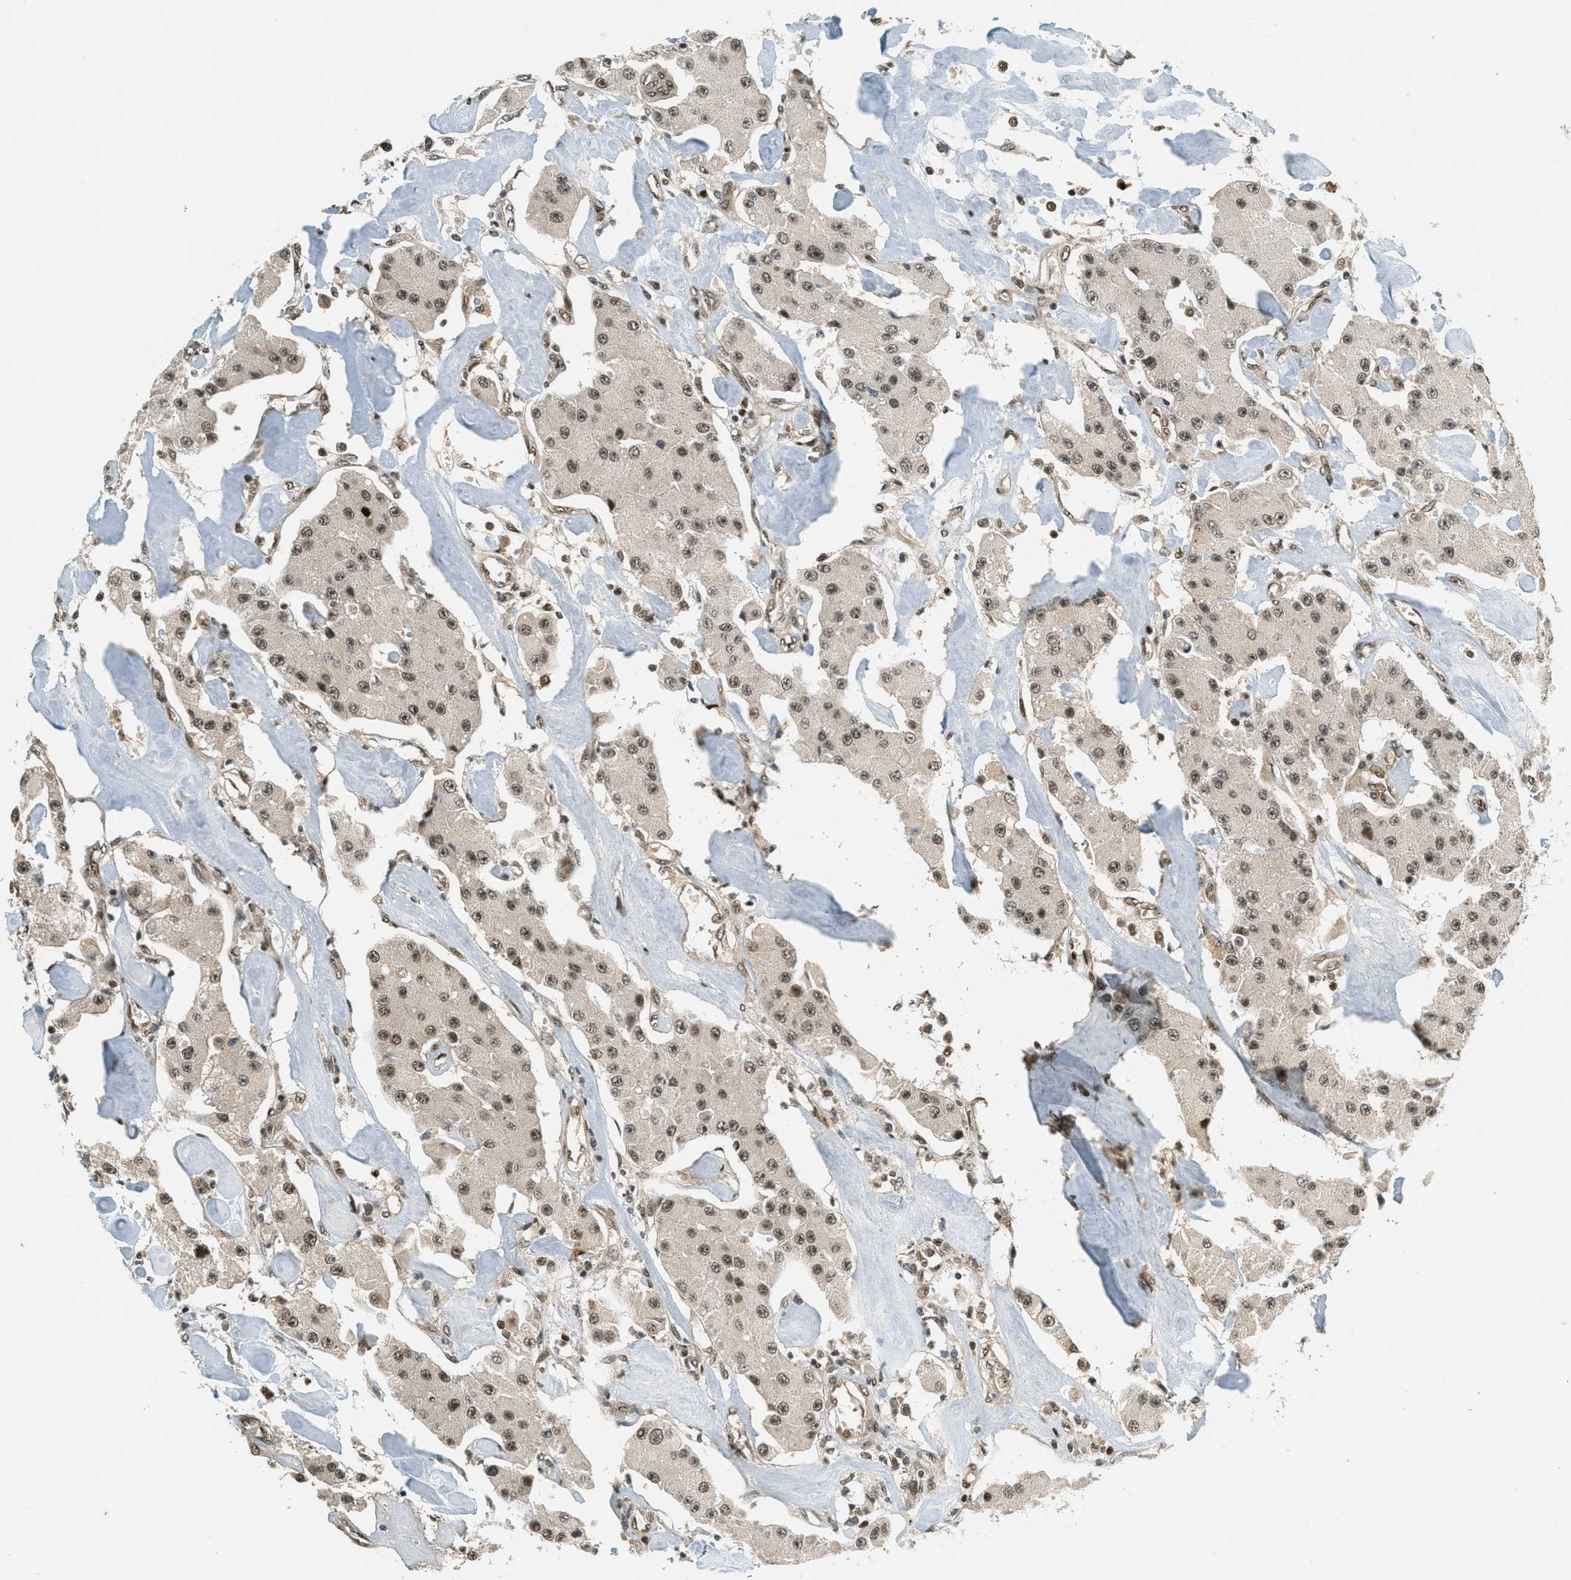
{"staining": {"intensity": "moderate", "quantity": ">75%", "location": "nuclear"}, "tissue": "carcinoid", "cell_type": "Tumor cells", "image_type": "cancer", "snomed": [{"axis": "morphology", "description": "Carcinoid, malignant, NOS"}, {"axis": "topography", "description": "Pancreas"}], "caption": "The micrograph demonstrates immunohistochemical staining of carcinoid. There is moderate nuclear staining is appreciated in approximately >75% of tumor cells. The staining was performed using DAB, with brown indicating positive protein expression. Nuclei are stained blue with hematoxylin.", "gene": "FOXM1", "patient": {"sex": "male", "age": 41}}